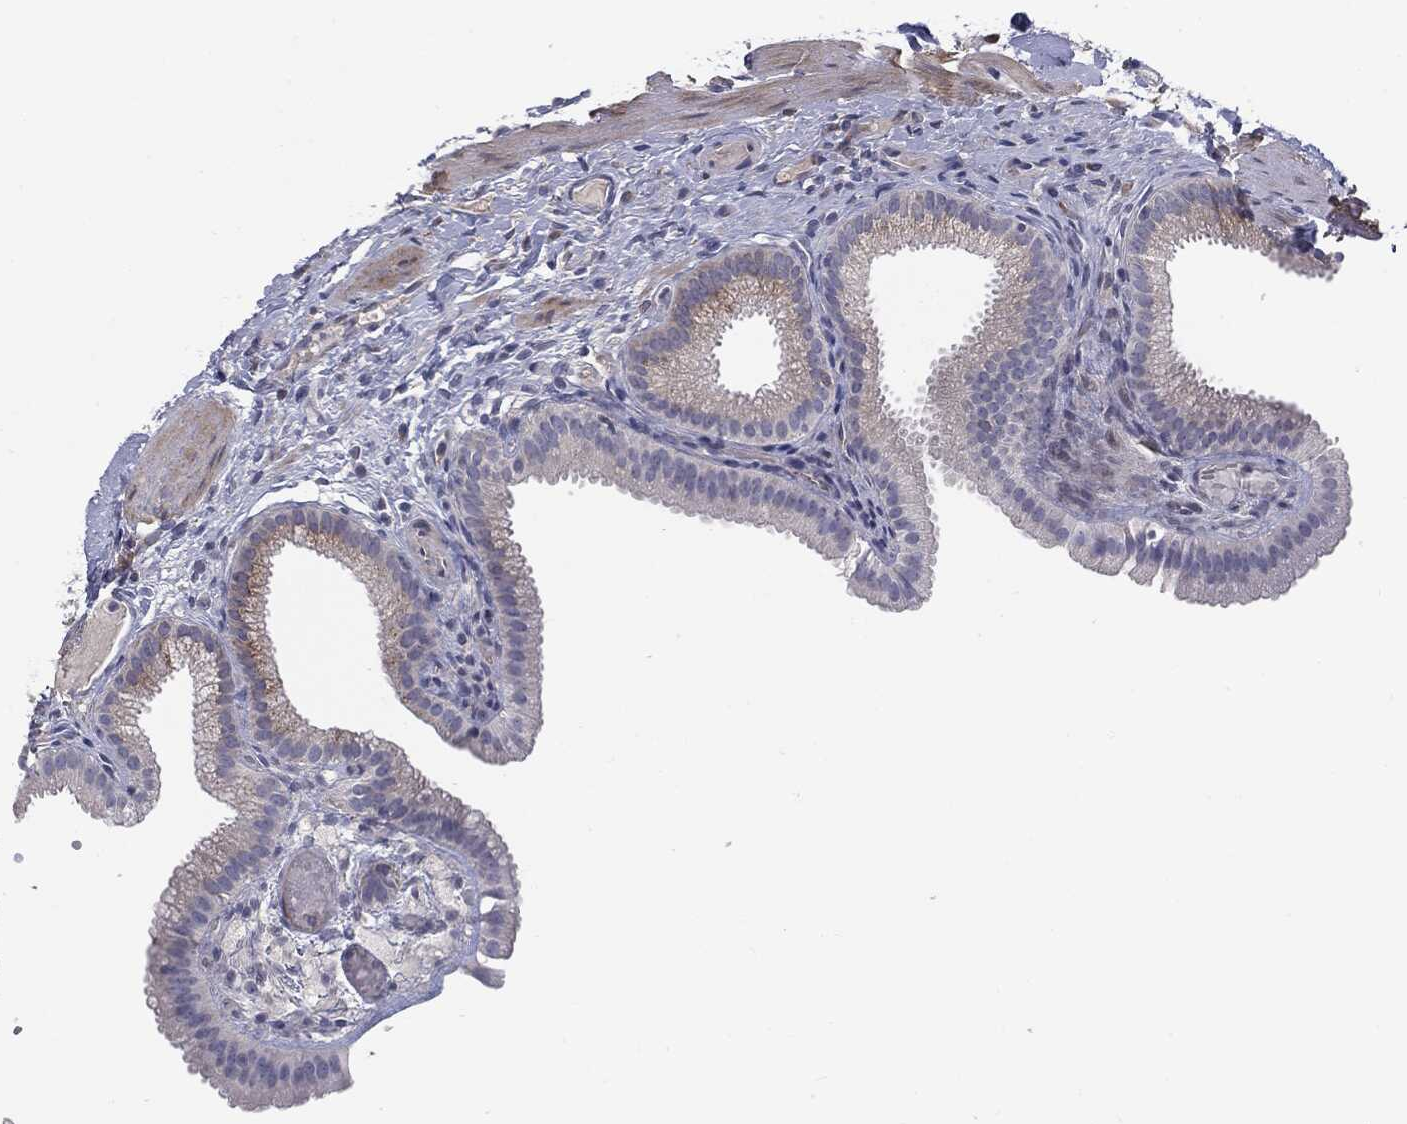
{"staining": {"intensity": "weak", "quantity": "<25%", "location": "cytoplasmic/membranous"}, "tissue": "gallbladder", "cell_type": "Glandular cells", "image_type": "normal", "snomed": [{"axis": "morphology", "description": "Normal tissue, NOS"}, {"axis": "topography", "description": "Gallbladder"}, {"axis": "topography", "description": "Peripheral nerve tissue"}], "caption": "Immunohistochemical staining of normal gallbladder exhibits no significant staining in glandular cells.", "gene": "KRT5", "patient": {"sex": "female", "age": 45}}